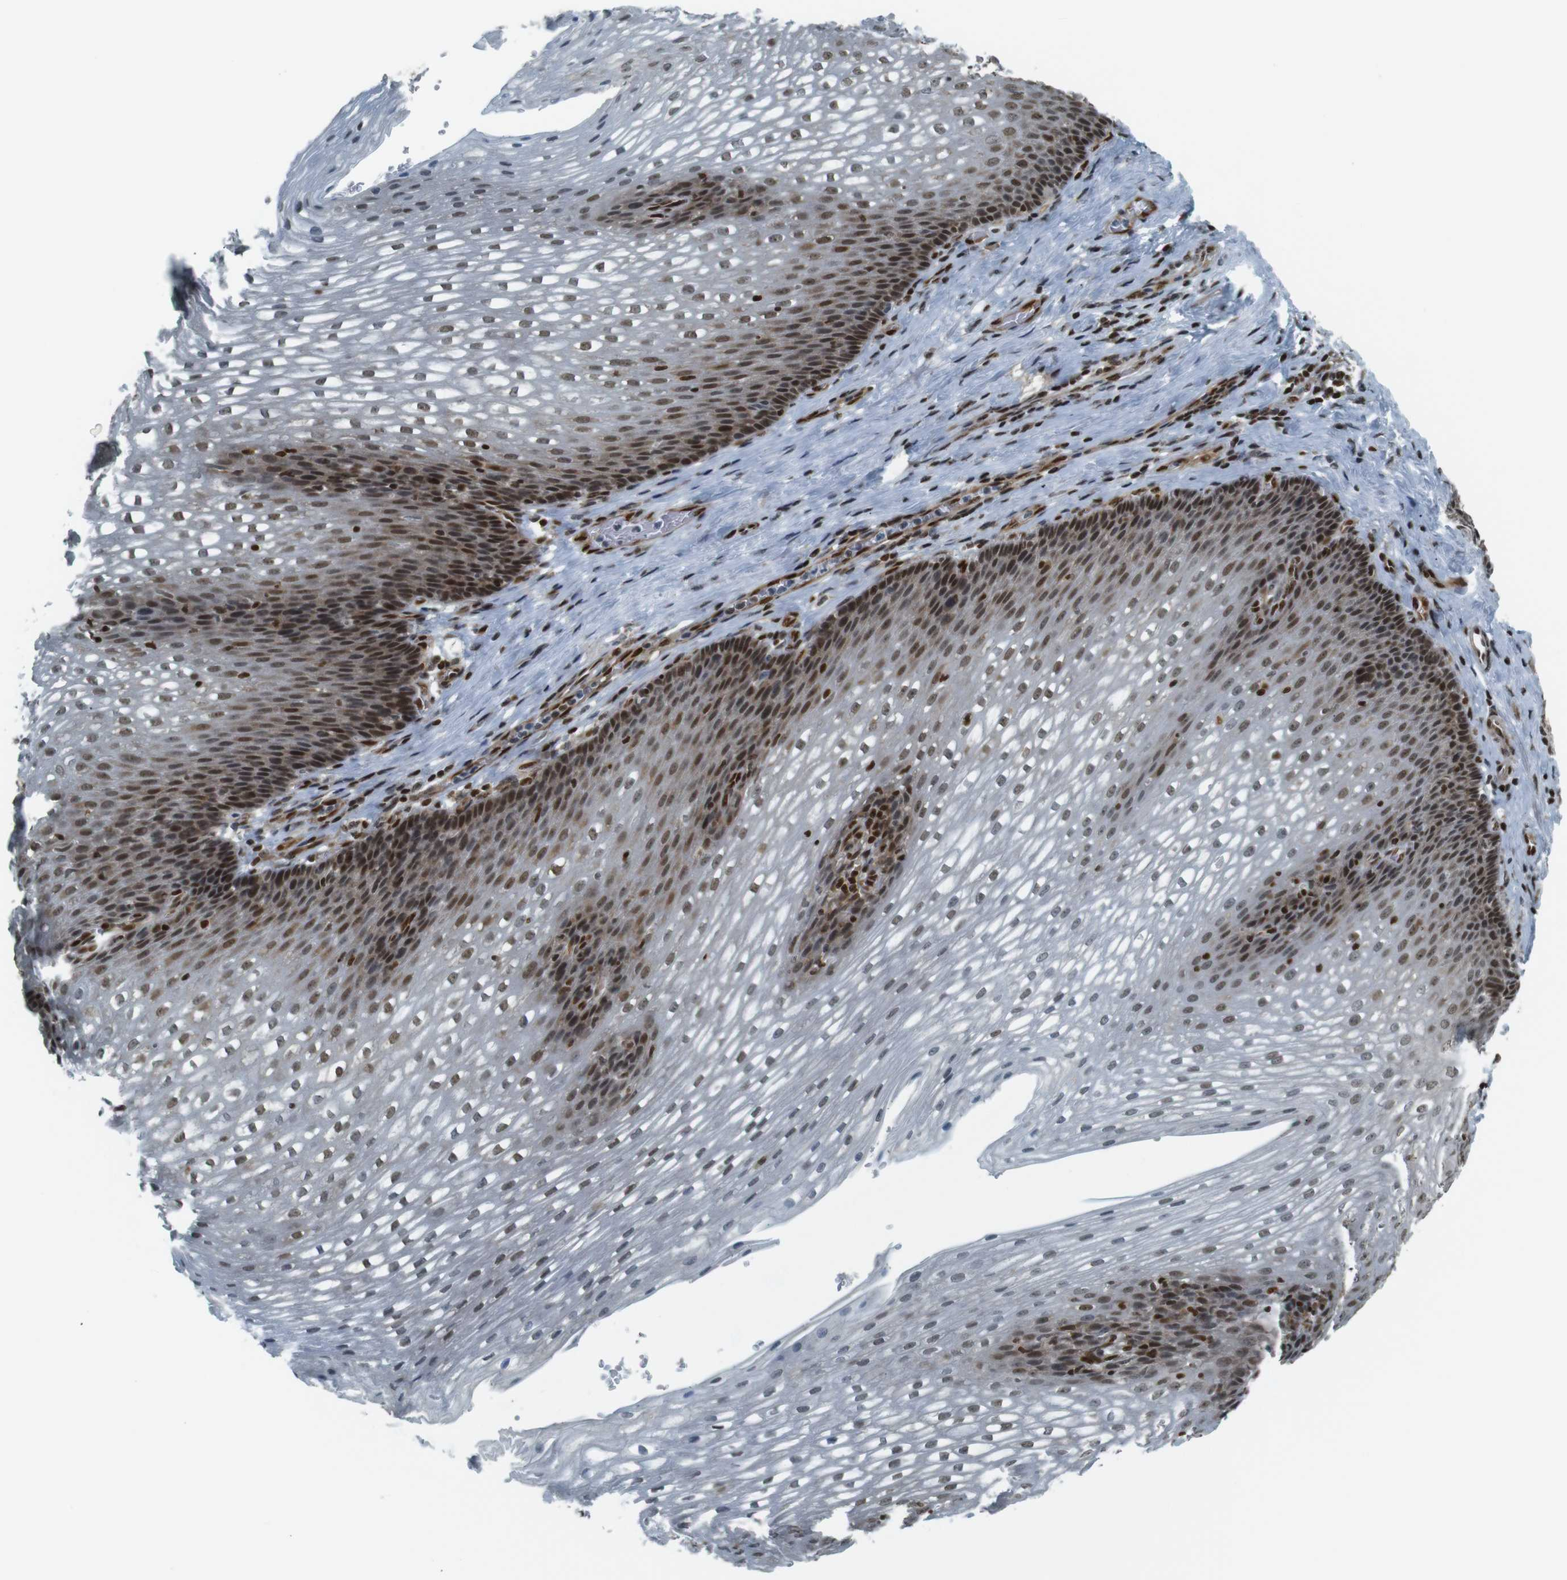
{"staining": {"intensity": "strong", "quantity": ">75%", "location": "nuclear"}, "tissue": "esophagus", "cell_type": "Squamous epithelial cells", "image_type": "normal", "snomed": [{"axis": "morphology", "description": "Normal tissue, NOS"}, {"axis": "topography", "description": "Esophagus"}], "caption": "Strong nuclear positivity is identified in about >75% of squamous epithelial cells in normal esophagus. (DAB (3,3'-diaminobenzidine) IHC with brightfield microscopy, high magnification).", "gene": "NHEJ1", "patient": {"sex": "male", "age": 48}}